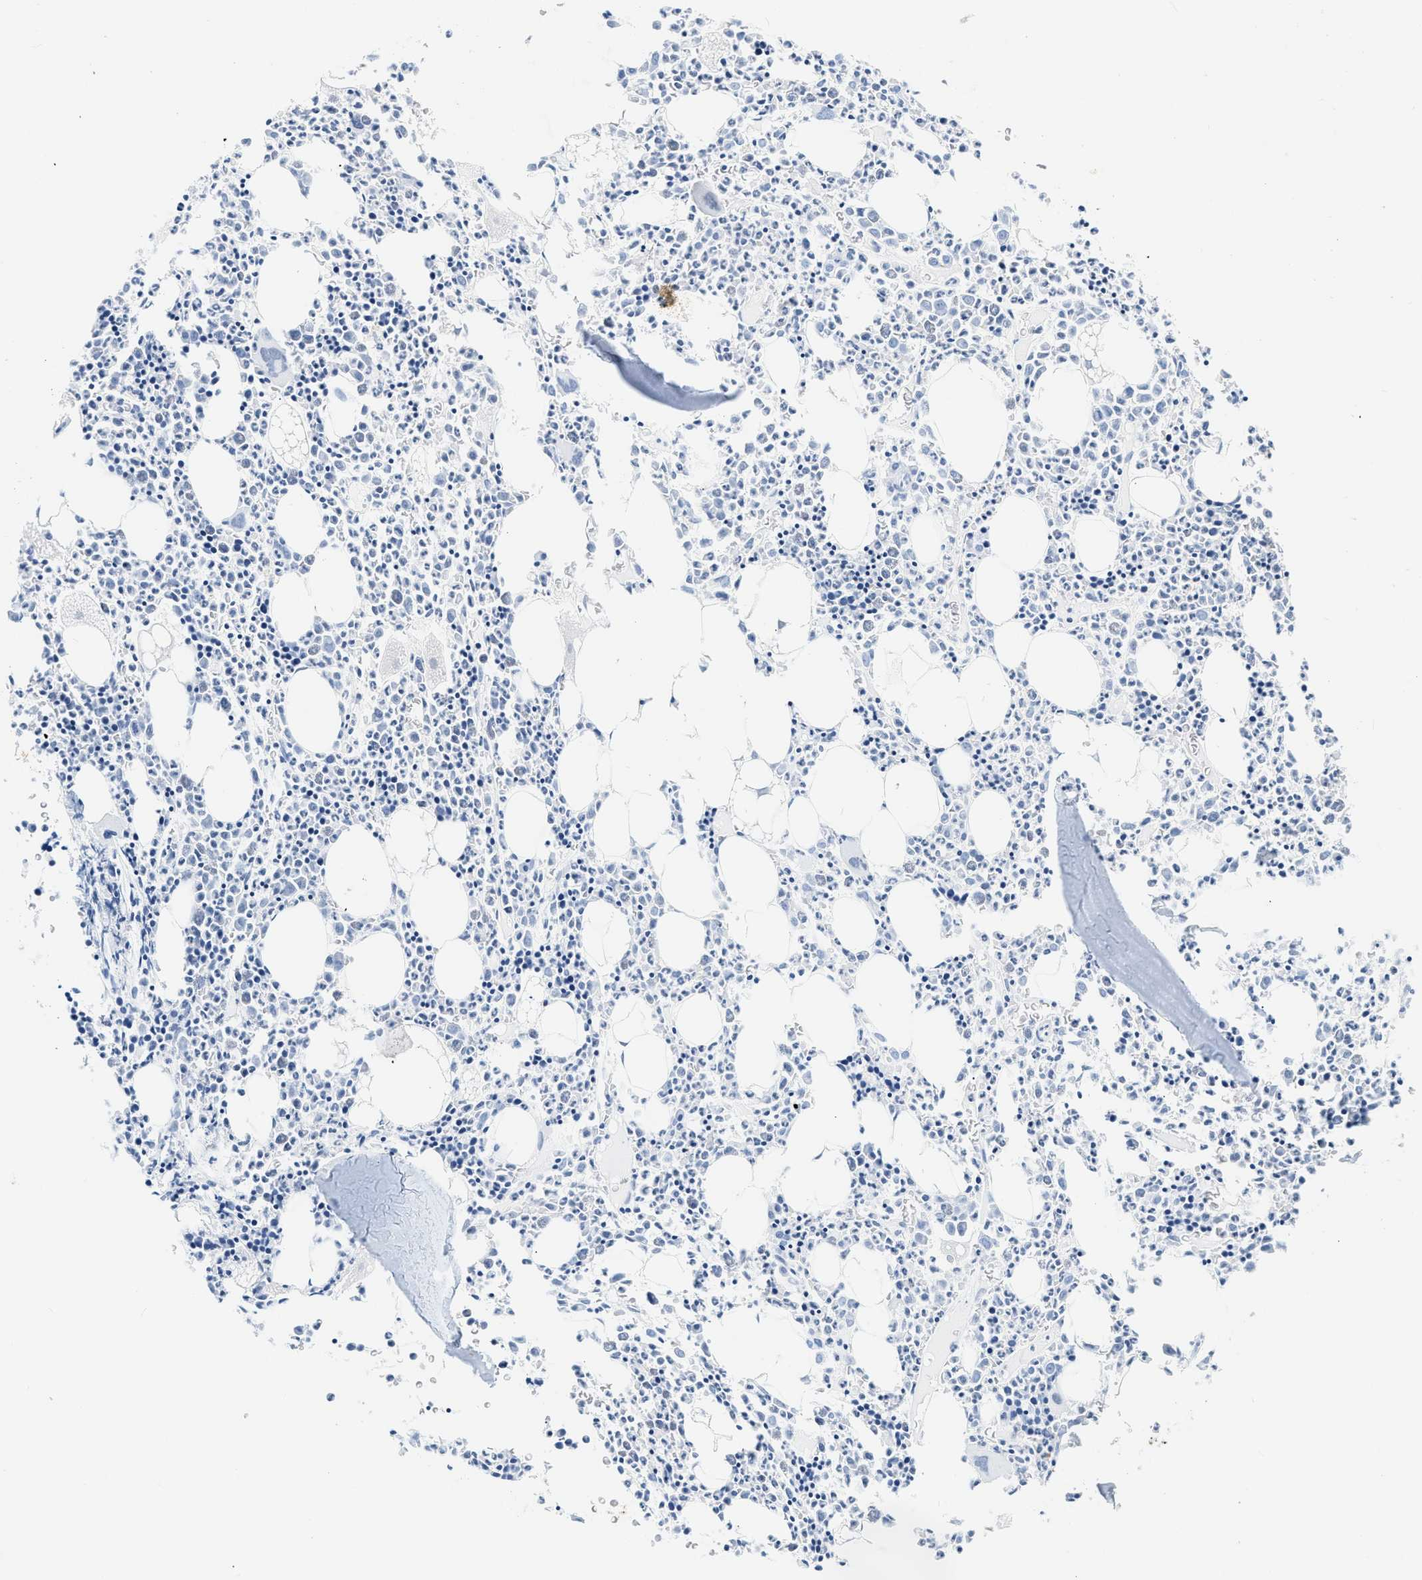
{"staining": {"intensity": "negative", "quantity": "none", "location": "none"}, "tissue": "bone marrow", "cell_type": "Hematopoietic cells", "image_type": "normal", "snomed": [{"axis": "morphology", "description": "Normal tissue, NOS"}, {"axis": "morphology", "description": "Inflammation, NOS"}, {"axis": "topography", "description": "Bone marrow"}], "caption": "Bone marrow stained for a protein using IHC displays no expression hematopoietic cells.", "gene": "DES", "patient": {"sex": "female", "age": 40}}